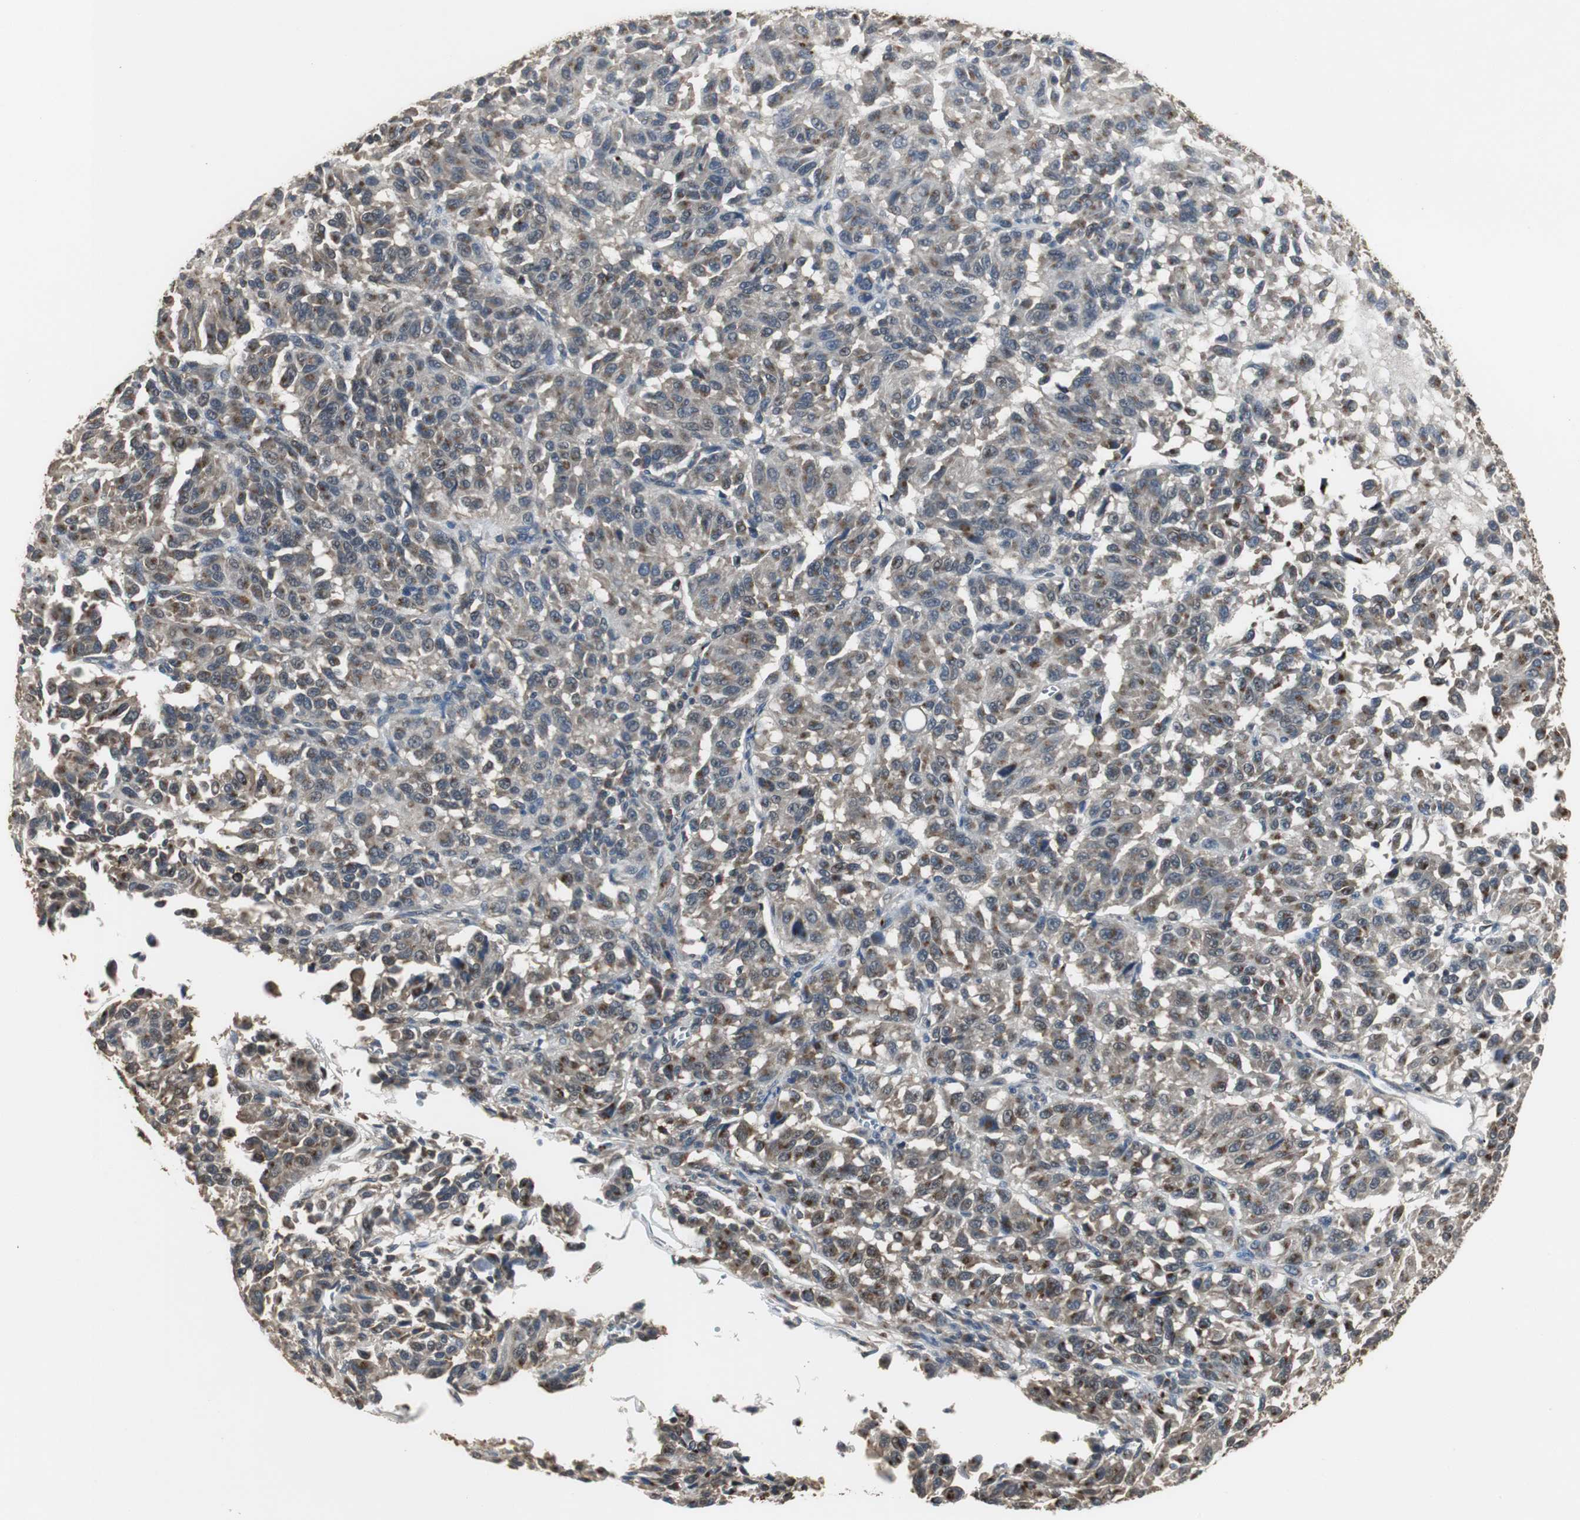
{"staining": {"intensity": "moderate", "quantity": ">75%", "location": "cytoplasmic/membranous"}, "tissue": "melanoma", "cell_type": "Tumor cells", "image_type": "cancer", "snomed": [{"axis": "morphology", "description": "Malignant melanoma, Metastatic site"}, {"axis": "topography", "description": "Lung"}], "caption": "Immunohistochemistry (IHC) photomicrograph of human malignant melanoma (metastatic site) stained for a protein (brown), which demonstrates medium levels of moderate cytoplasmic/membranous positivity in about >75% of tumor cells.", "gene": "JTB", "patient": {"sex": "male", "age": 64}}